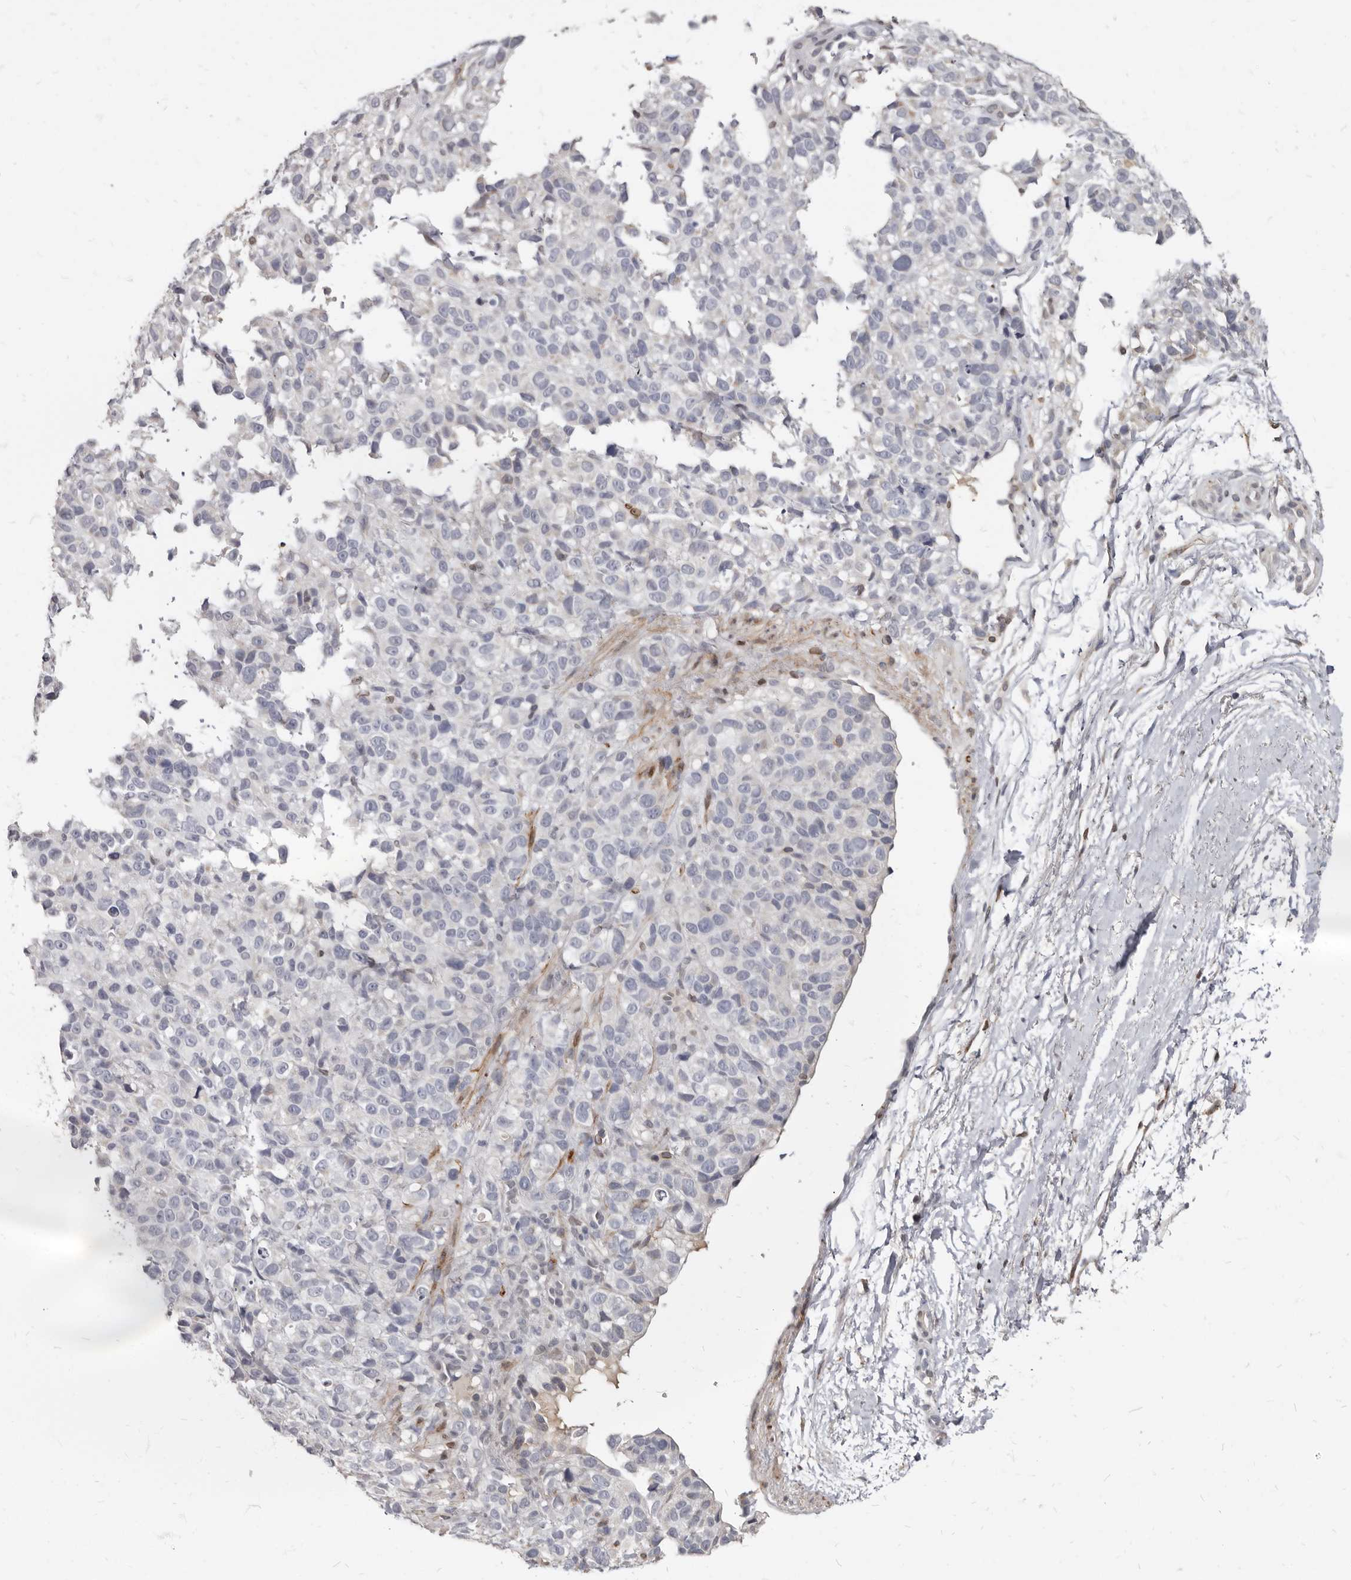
{"staining": {"intensity": "negative", "quantity": "none", "location": "none"}, "tissue": "melanoma", "cell_type": "Tumor cells", "image_type": "cancer", "snomed": [{"axis": "morphology", "description": "Malignant melanoma, Metastatic site"}, {"axis": "topography", "description": "Skin"}], "caption": "DAB (3,3'-diaminobenzidine) immunohistochemical staining of human melanoma reveals no significant staining in tumor cells.", "gene": "MRGPRF", "patient": {"sex": "female", "age": 72}}